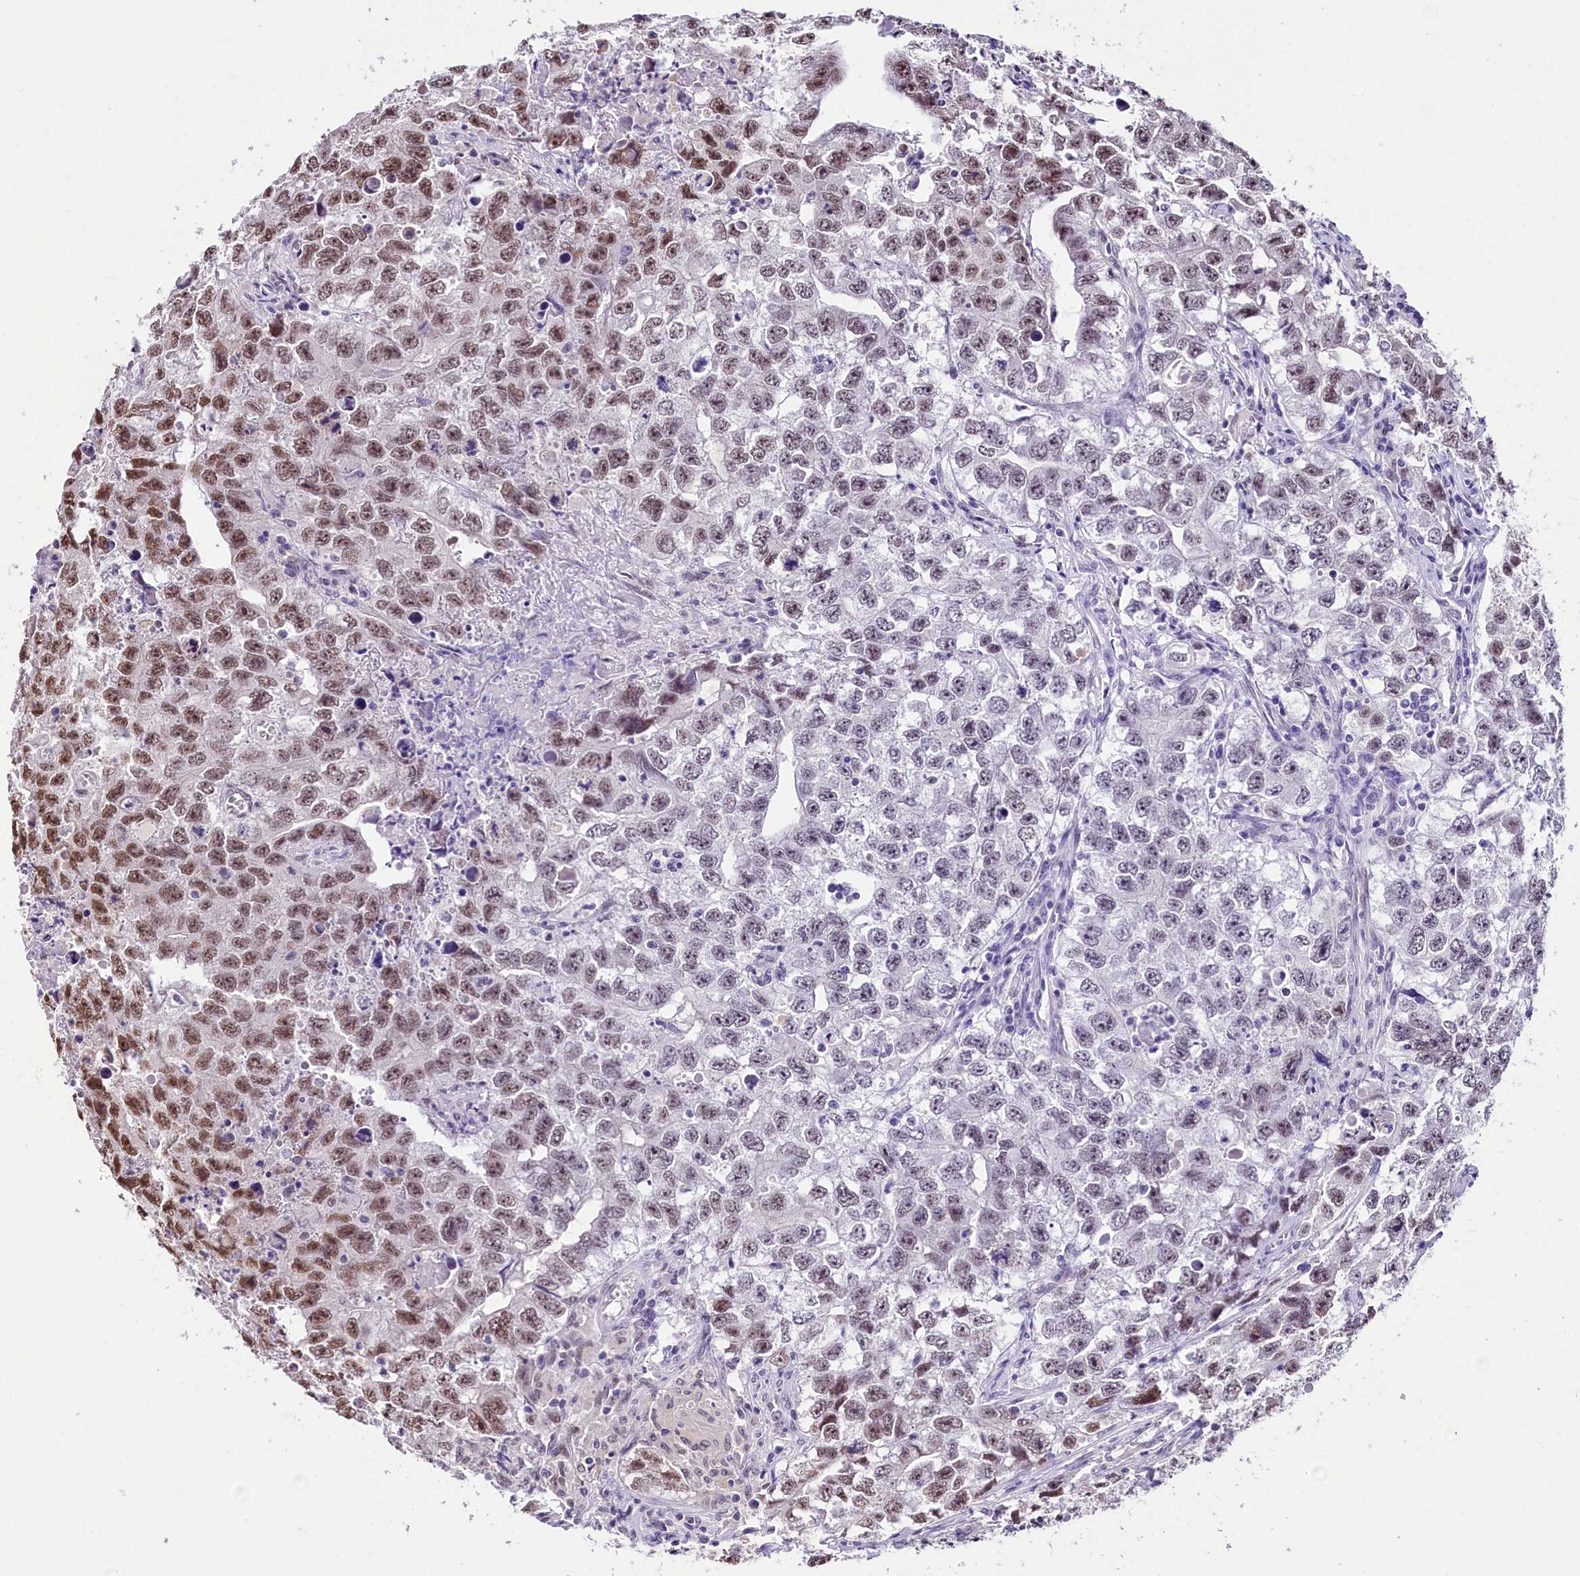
{"staining": {"intensity": "moderate", "quantity": "<25%", "location": "nuclear"}, "tissue": "testis cancer", "cell_type": "Tumor cells", "image_type": "cancer", "snomed": [{"axis": "morphology", "description": "Seminoma, NOS"}, {"axis": "morphology", "description": "Carcinoma, Embryonal, NOS"}, {"axis": "topography", "description": "Testis"}], "caption": "Human seminoma (testis) stained with a protein marker shows moderate staining in tumor cells.", "gene": "MRPL54", "patient": {"sex": "male", "age": 43}}